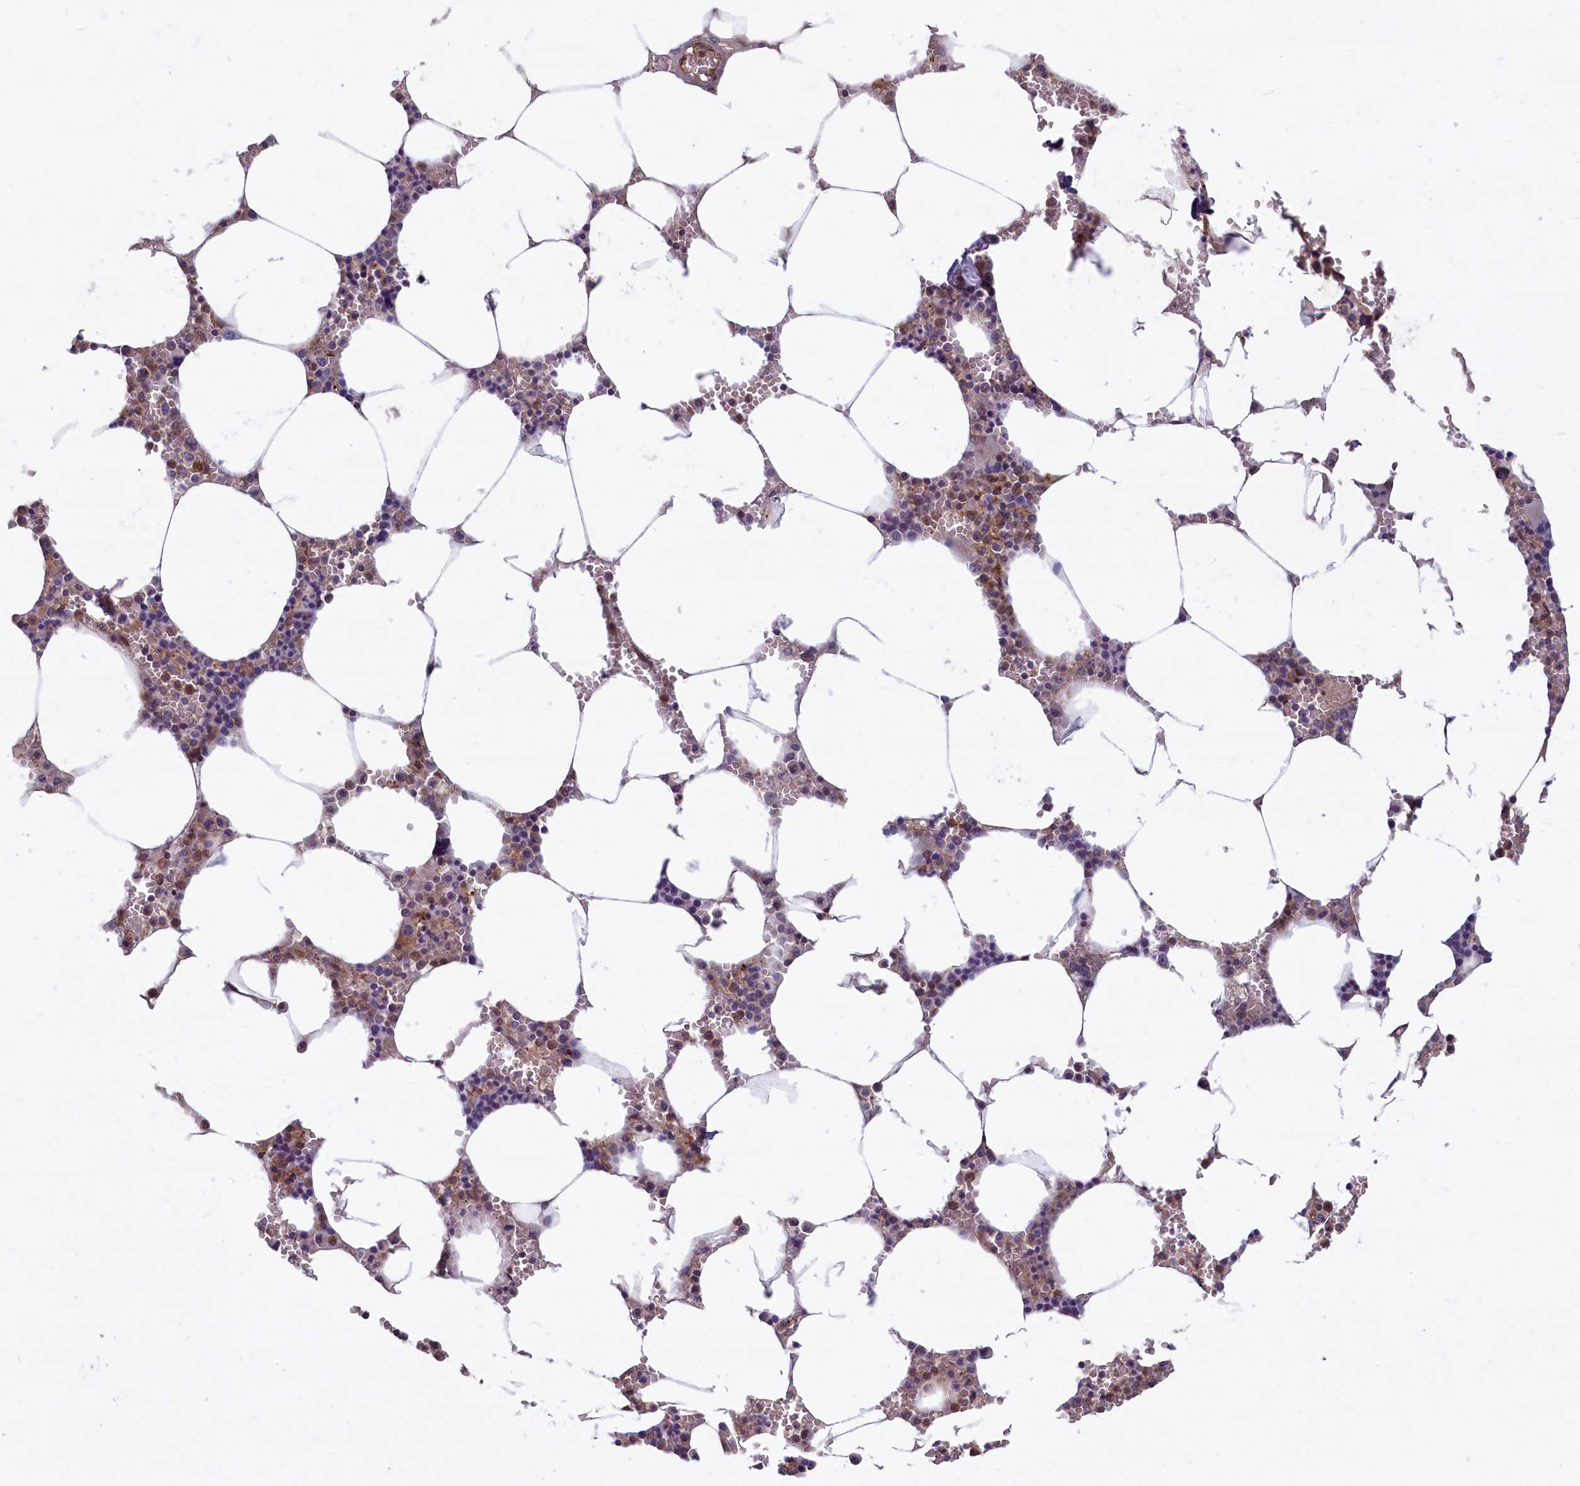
{"staining": {"intensity": "moderate", "quantity": "<25%", "location": "cytoplasmic/membranous"}, "tissue": "bone marrow", "cell_type": "Hematopoietic cells", "image_type": "normal", "snomed": [{"axis": "morphology", "description": "Normal tissue, NOS"}, {"axis": "topography", "description": "Bone marrow"}], "caption": "Hematopoietic cells demonstrate low levels of moderate cytoplasmic/membranous expression in approximately <25% of cells in normal bone marrow.", "gene": "FCSK", "patient": {"sex": "male", "age": 70}}